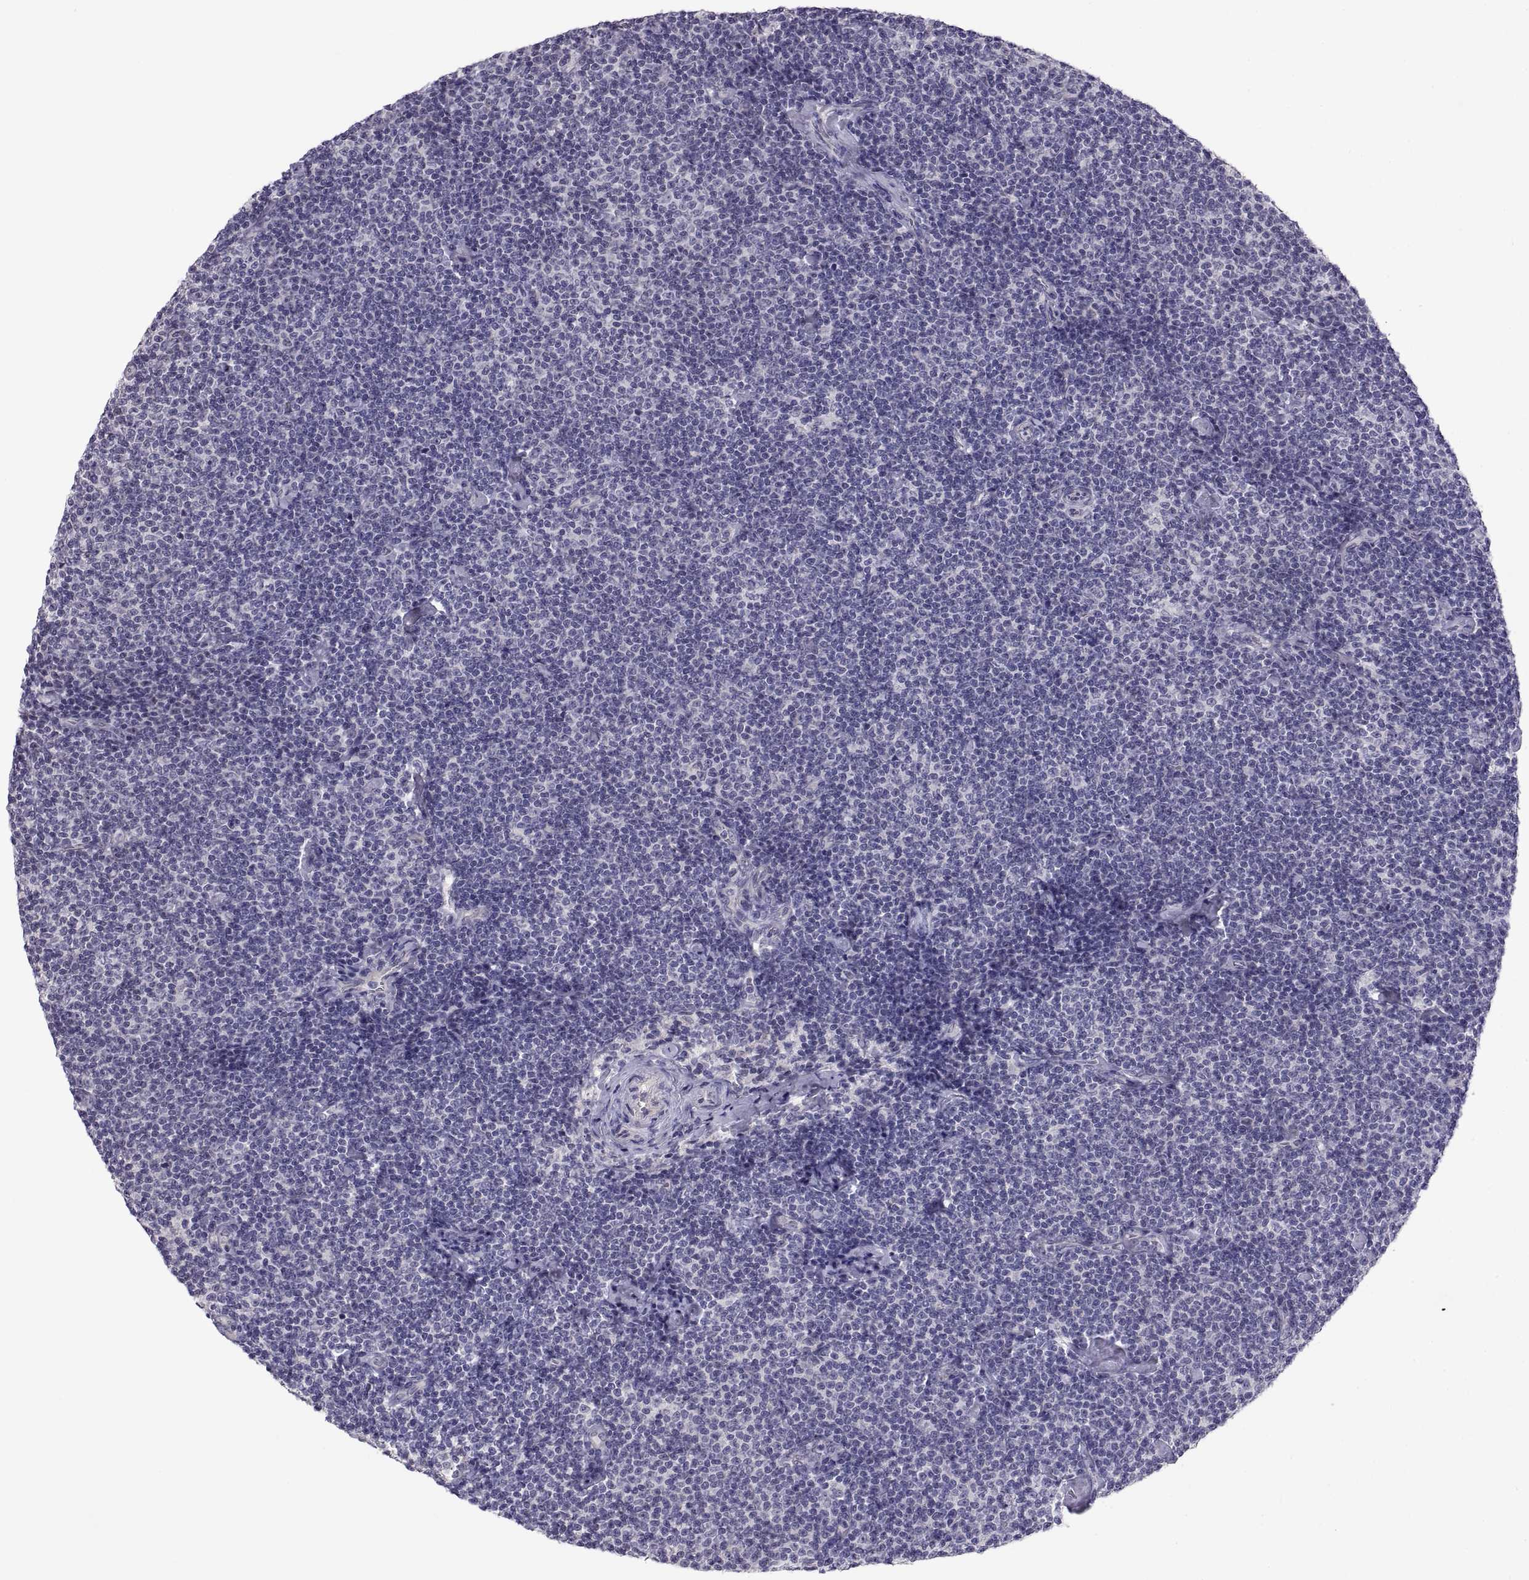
{"staining": {"intensity": "negative", "quantity": "none", "location": "none"}, "tissue": "lymphoma", "cell_type": "Tumor cells", "image_type": "cancer", "snomed": [{"axis": "morphology", "description": "Malignant lymphoma, non-Hodgkin's type, Low grade"}, {"axis": "topography", "description": "Lymph node"}], "caption": "High magnification brightfield microscopy of lymphoma stained with DAB (brown) and counterstained with hematoxylin (blue): tumor cells show no significant positivity.", "gene": "FAM170A", "patient": {"sex": "male", "age": 81}}